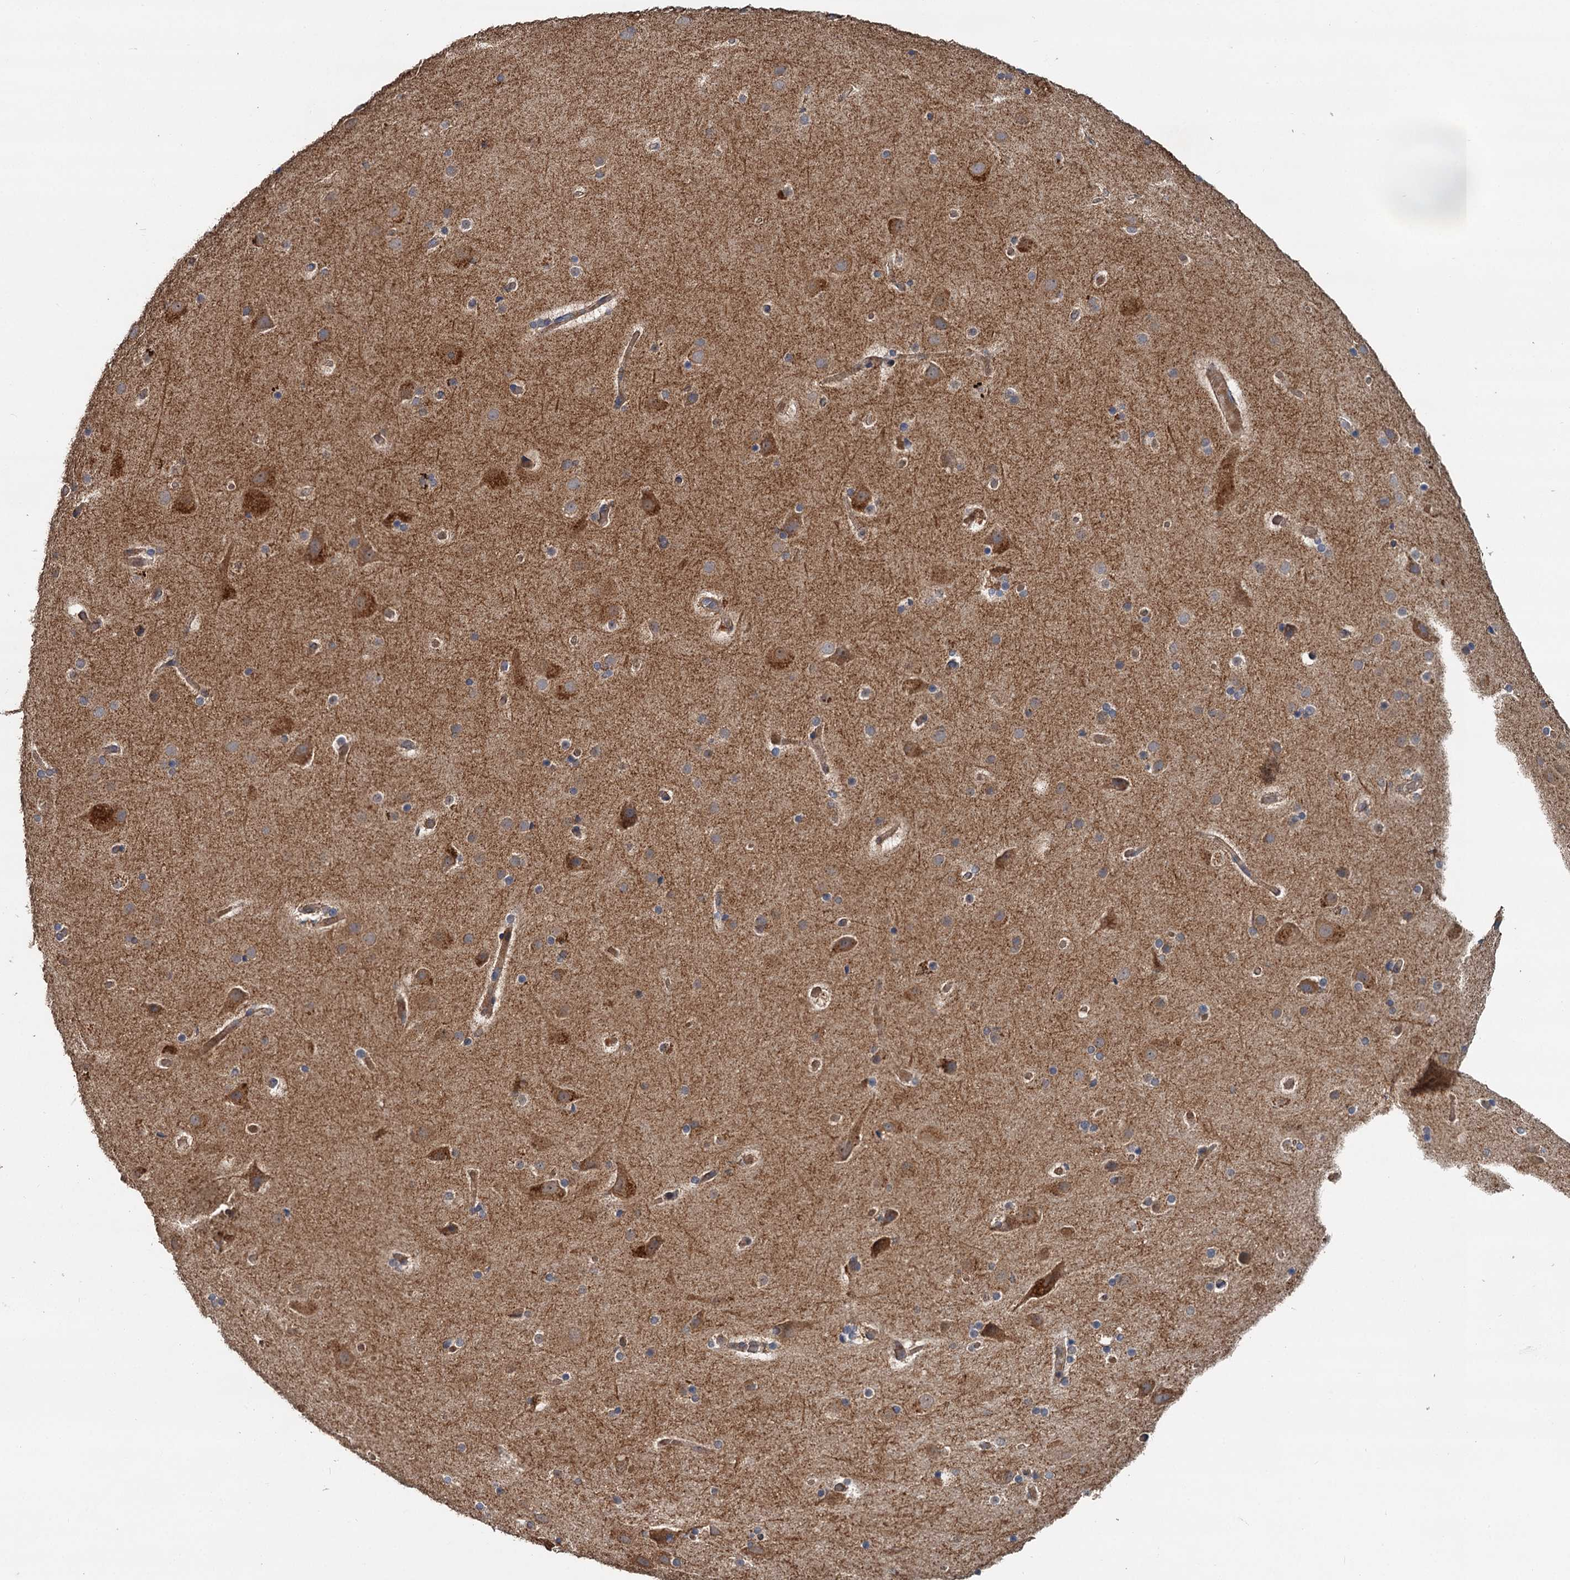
{"staining": {"intensity": "moderate", "quantity": ">75%", "location": "cytoplasmic/membranous"}, "tissue": "cerebral cortex", "cell_type": "Endothelial cells", "image_type": "normal", "snomed": [{"axis": "morphology", "description": "Normal tissue, NOS"}, {"axis": "topography", "description": "Cerebral cortex"}], "caption": "The micrograph shows staining of benign cerebral cortex, revealing moderate cytoplasmic/membranous protein positivity (brown color) within endothelial cells.", "gene": "LRRK2", "patient": {"sex": "male", "age": 57}}